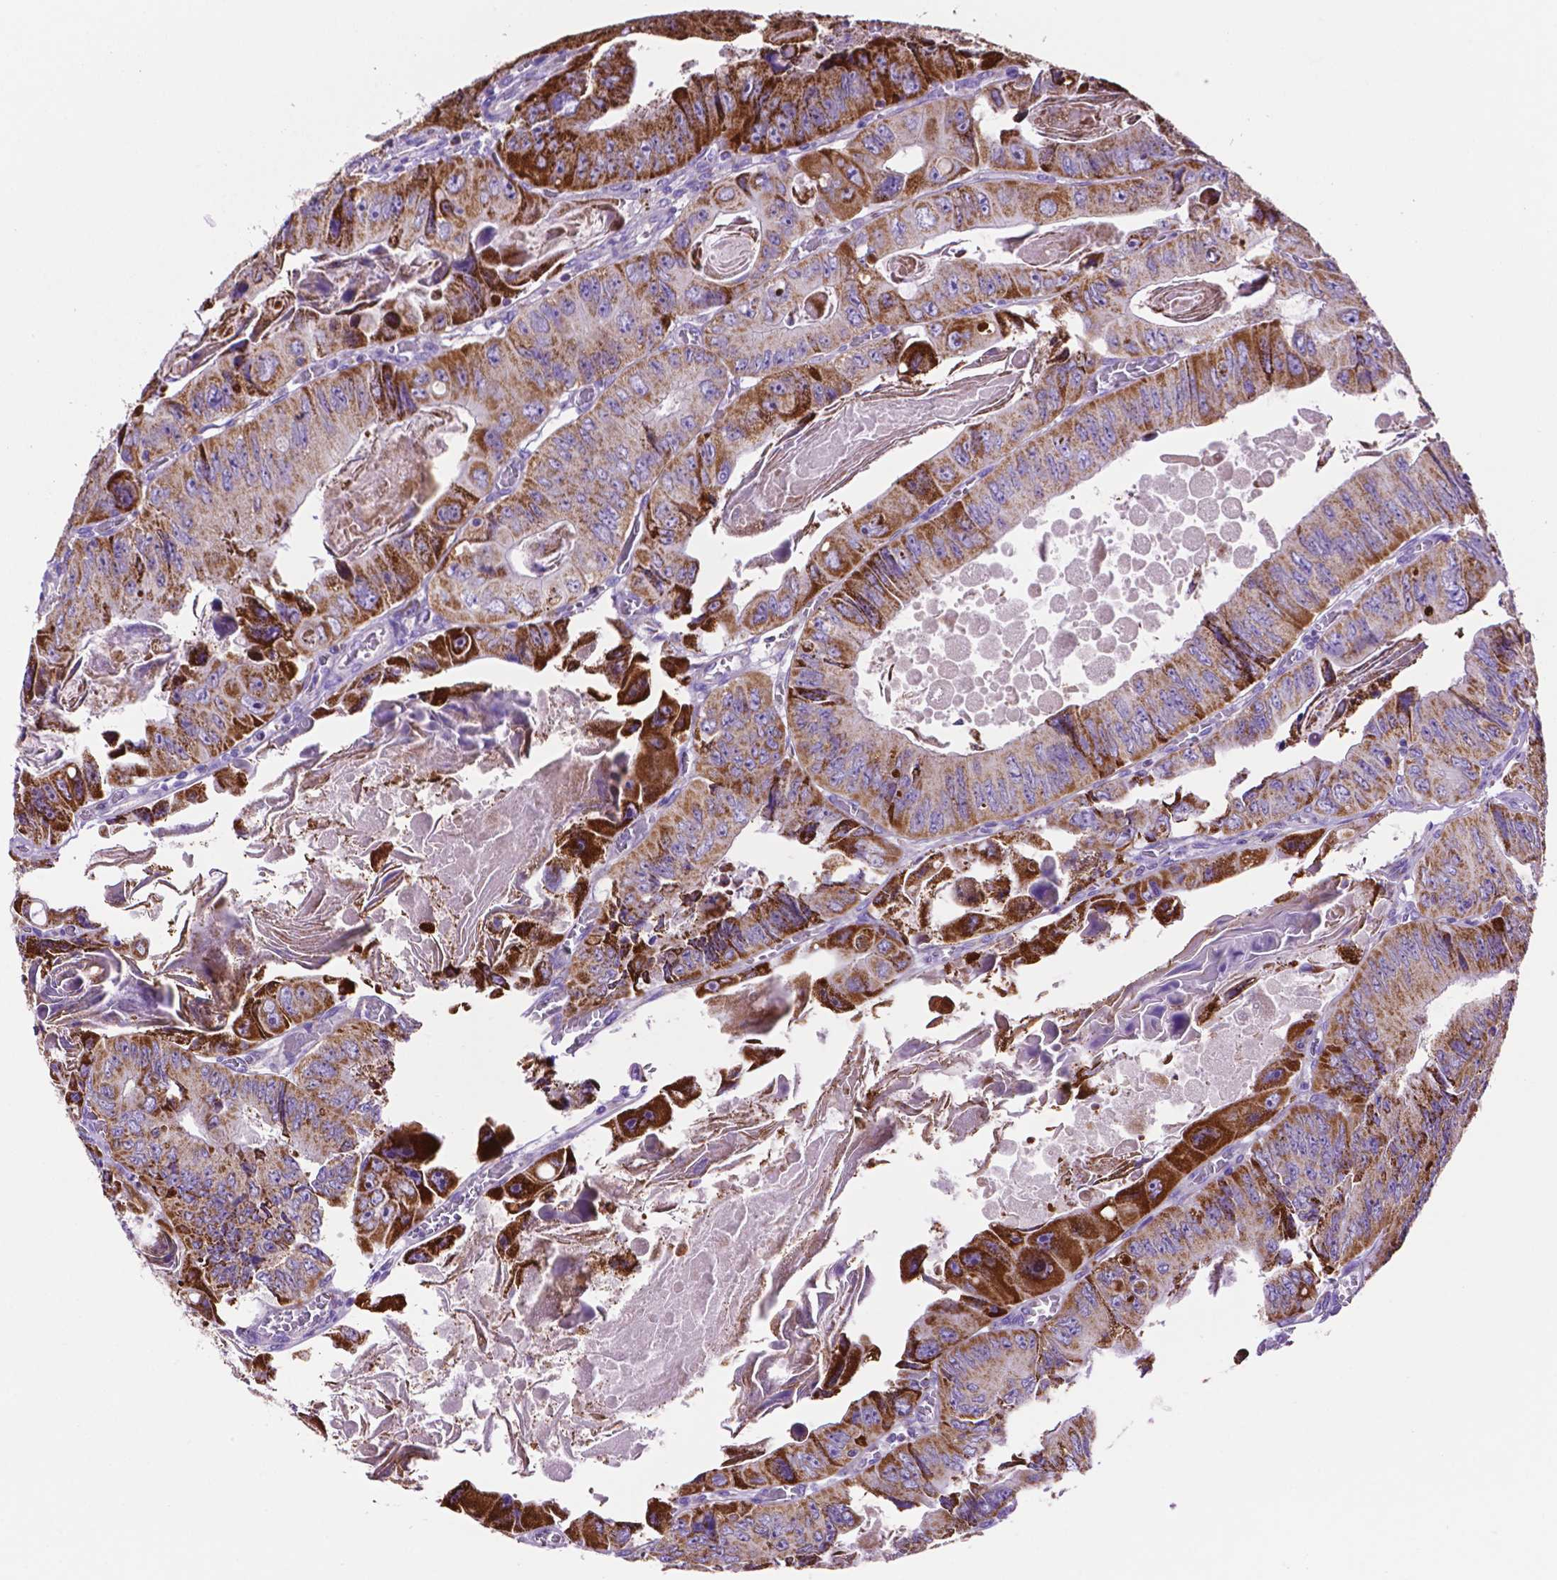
{"staining": {"intensity": "strong", "quantity": ">75%", "location": "cytoplasmic/membranous"}, "tissue": "colorectal cancer", "cell_type": "Tumor cells", "image_type": "cancer", "snomed": [{"axis": "morphology", "description": "Adenocarcinoma, NOS"}, {"axis": "topography", "description": "Colon"}], "caption": "Immunohistochemistry (IHC) staining of adenocarcinoma (colorectal), which displays high levels of strong cytoplasmic/membranous expression in about >75% of tumor cells indicating strong cytoplasmic/membranous protein expression. The staining was performed using DAB (3,3'-diaminobenzidine) (brown) for protein detection and nuclei were counterstained in hematoxylin (blue).", "gene": "GDPD5", "patient": {"sex": "female", "age": 84}}